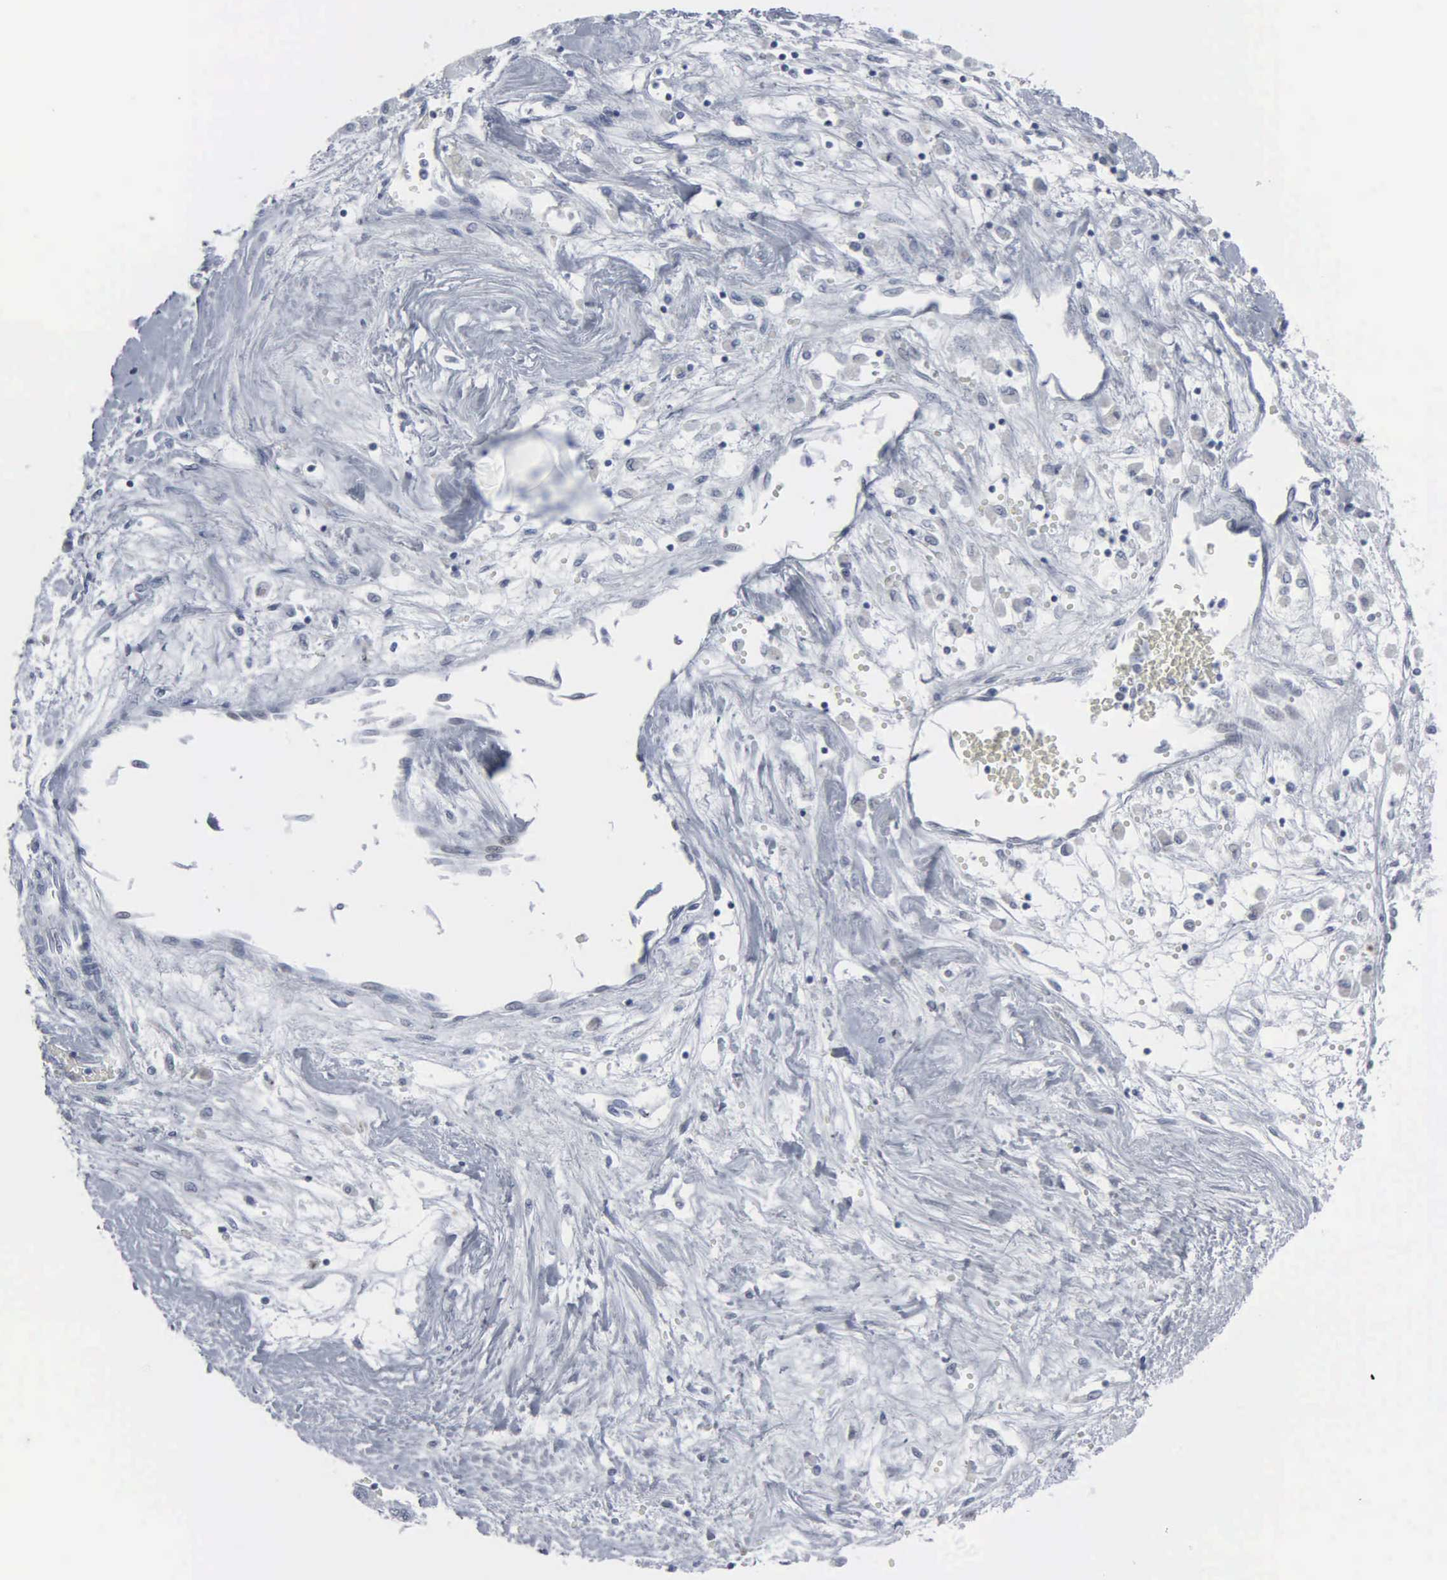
{"staining": {"intensity": "negative", "quantity": "none", "location": "none"}, "tissue": "liver cancer", "cell_type": "Tumor cells", "image_type": "cancer", "snomed": [{"axis": "morphology", "description": "Carcinoma, Hepatocellular, NOS"}, {"axis": "topography", "description": "Liver"}], "caption": "A photomicrograph of human liver cancer (hepatocellular carcinoma) is negative for staining in tumor cells.", "gene": "CCND3", "patient": {"sex": "male", "age": 64}}